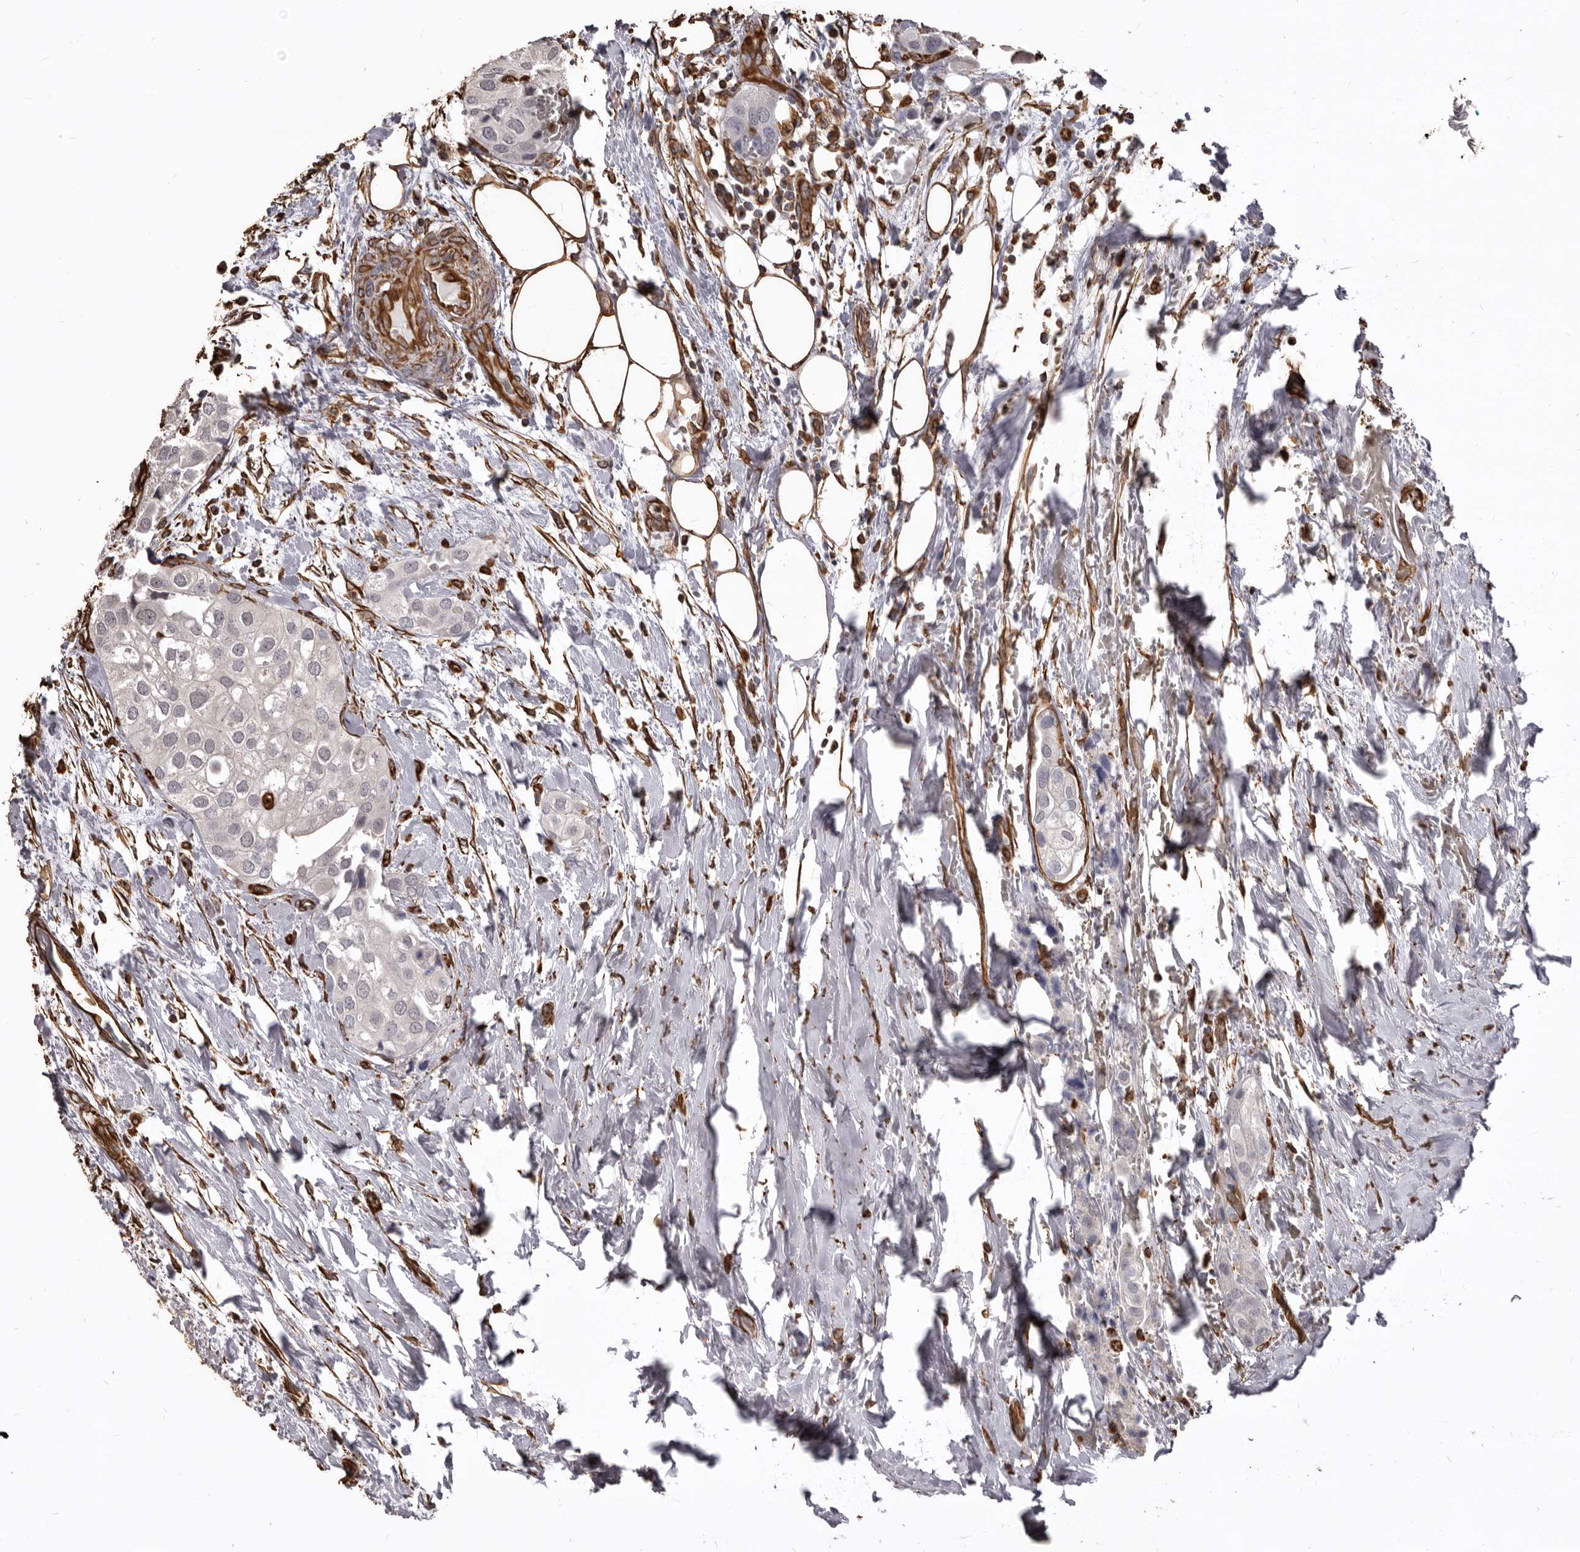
{"staining": {"intensity": "negative", "quantity": "none", "location": "none"}, "tissue": "urothelial cancer", "cell_type": "Tumor cells", "image_type": "cancer", "snomed": [{"axis": "morphology", "description": "Urothelial carcinoma, High grade"}, {"axis": "topography", "description": "Urinary bladder"}], "caption": "There is no significant staining in tumor cells of urothelial cancer. (DAB immunohistochemistry (IHC) with hematoxylin counter stain).", "gene": "MTURN", "patient": {"sex": "male", "age": 64}}